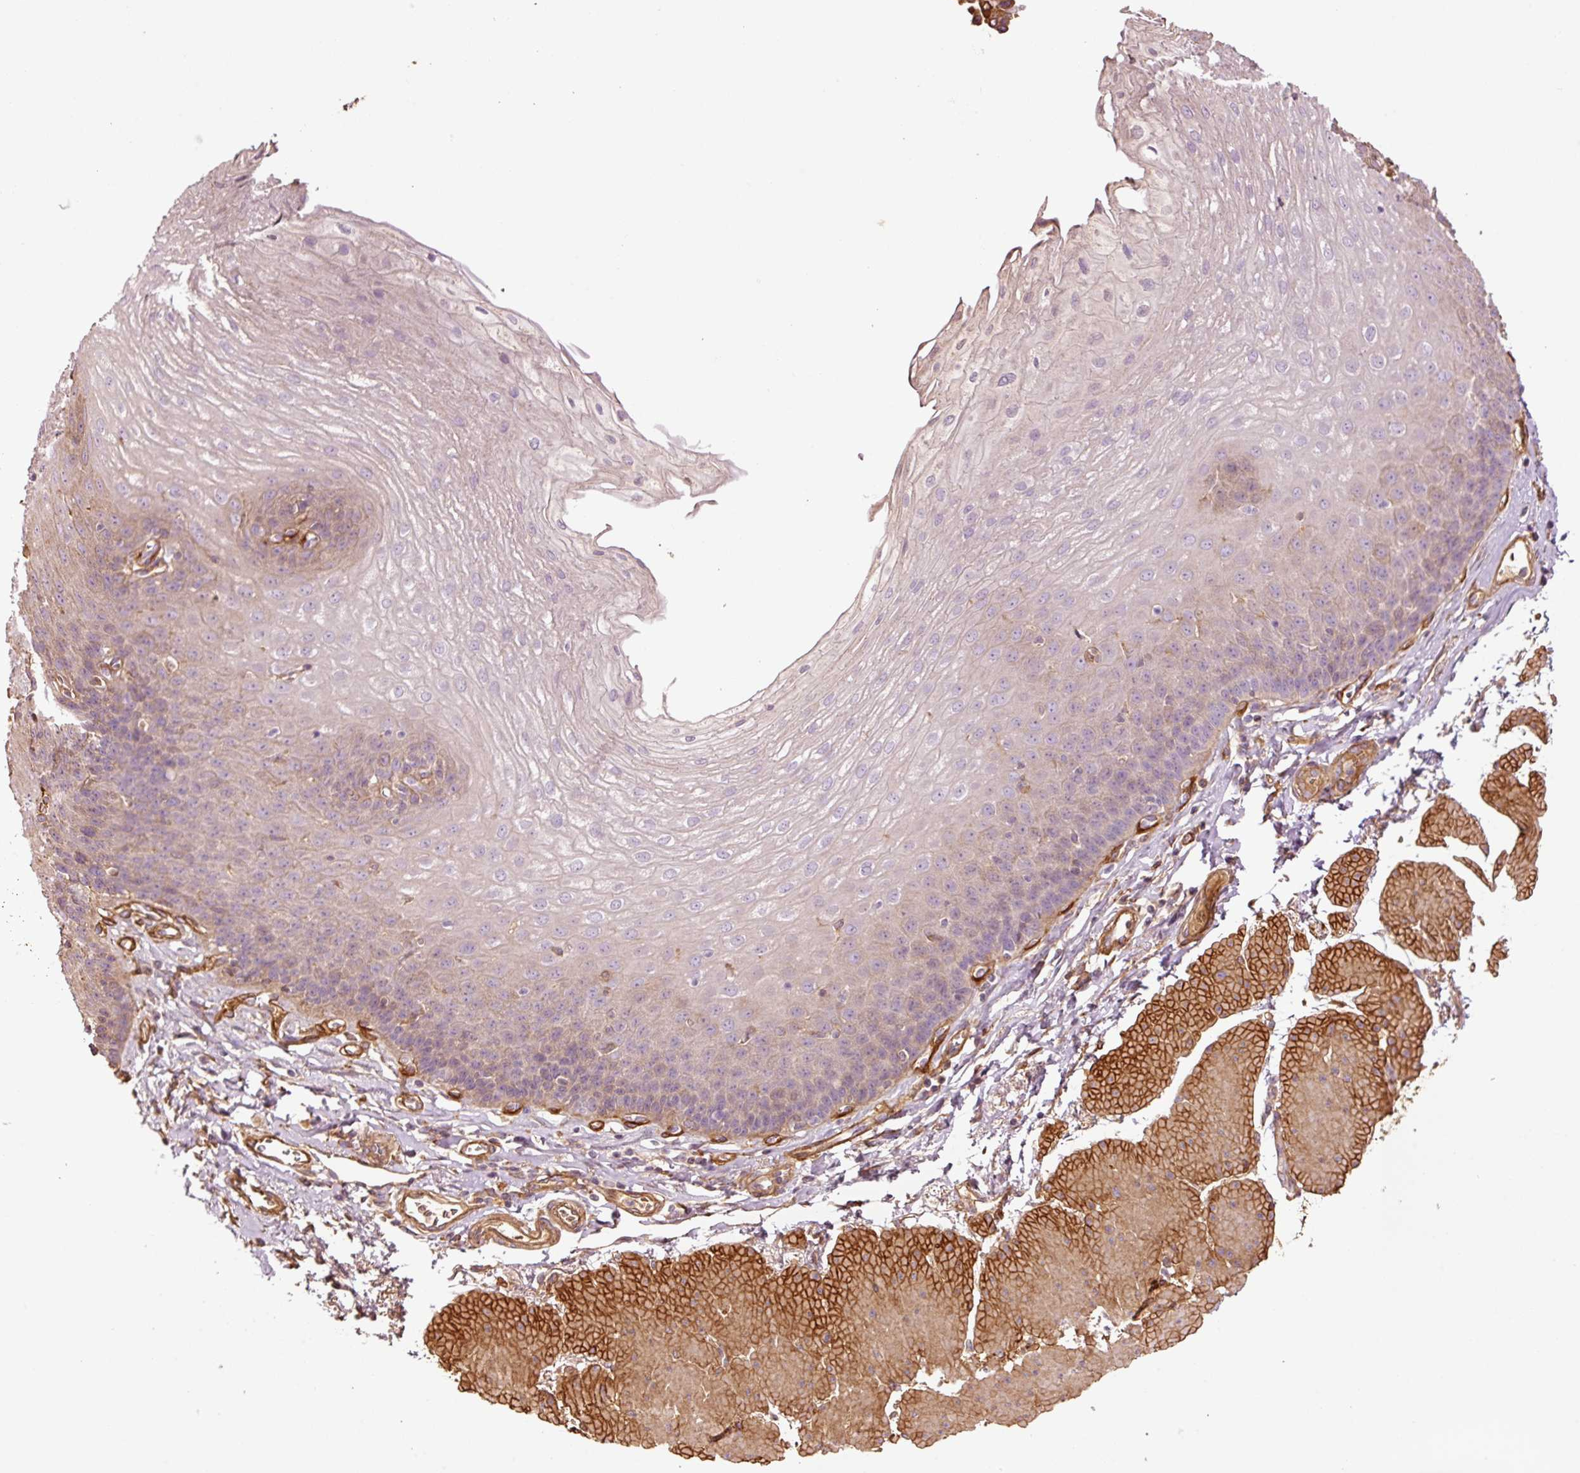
{"staining": {"intensity": "weak", "quantity": "25%-75%", "location": "cytoplasmic/membranous"}, "tissue": "esophagus", "cell_type": "Squamous epithelial cells", "image_type": "normal", "snomed": [{"axis": "morphology", "description": "Normal tissue, NOS"}, {"axis": "topography", "description": "Esophagus"}], "caption": "Immunohistochemical staining of normal esophagus shows low levels of weak cytoplasmic/membranous positivity in approximately 25%-75% of squamous epithelial cells.", "gene": "NID2", "patient": {"sex": "female", "age": 81}}